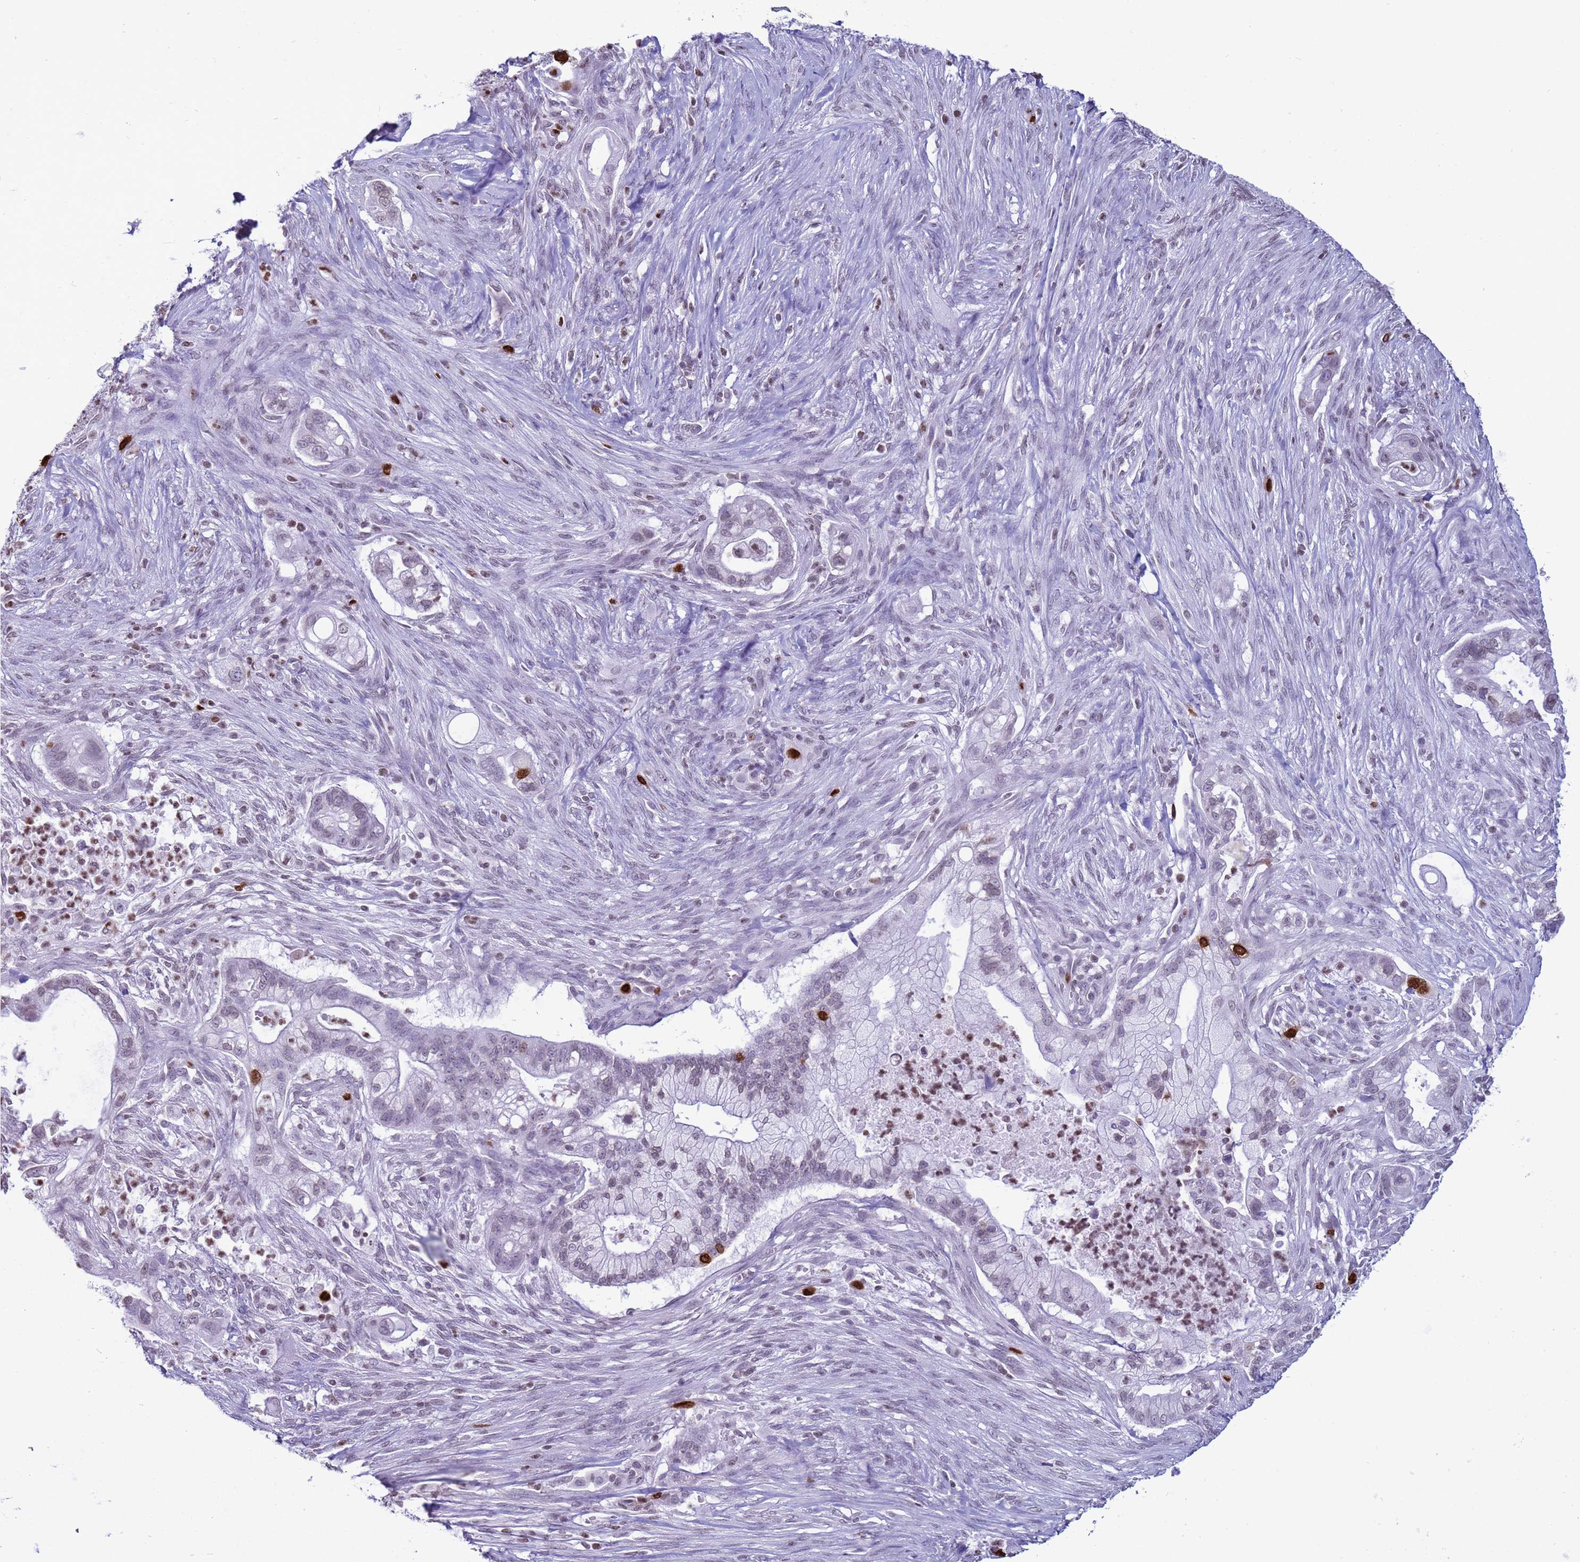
{"staining": {"intensity": "strong", "quantity": "<25%", "location": "nuclear"}, "tissue": "pancreatic cancer", "cell_type": "Tumor cells", "image_type": "cancer", "snomed": [{"axis": "morphology", "description": "Adenocarcinoma, NOS"}, {"axis": "topography", "description": "Pancreas"}], "caption": "Immunohistochemical staining of human pancreatic adenocarcinoma reveals strong nuclear protein staining in about <25% of tumor cells.", "gene": "H4C8", "patient": {"sex": "male", "age": 44}}